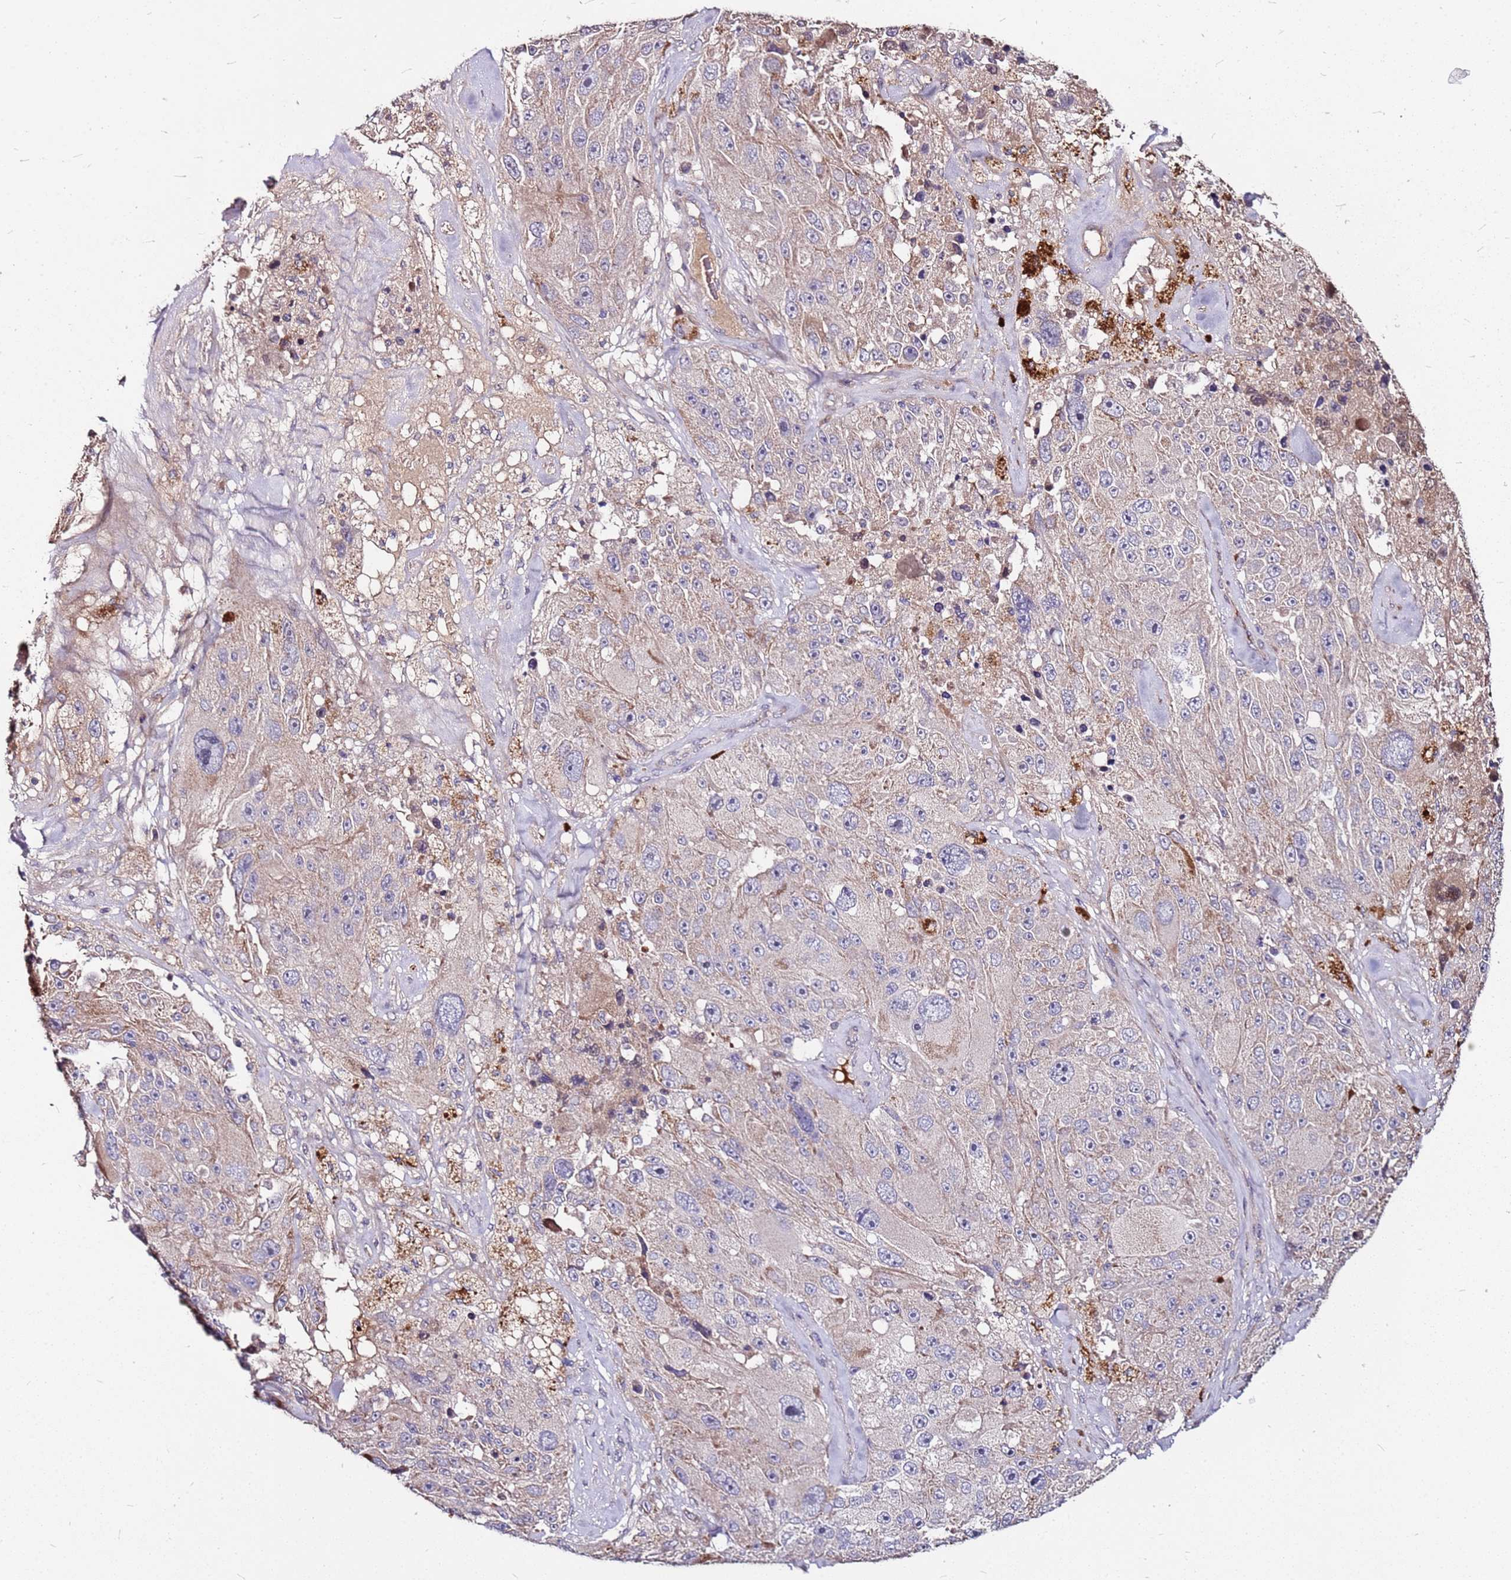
{"staining": {"intensity": "weak", "quantity": "<25%", "location": "cytoplasmic/membranous"}, "tissue": "melanoma", "cell_type": "Tumor cells", "image_type": "cancer", "snomed": [{"axis": "morphology", "description": "Malignant melanoma, Metastatic site"}, {"axis": "topography", "description": "Lymph node"}], "caption": "Malignant melanoma (metastatic site) stained for a protein using immunohistochemistry demonstrates no expression tumor cells.", "gene": "DCDC2C", "patient": {"sex": "male", "age": 62}}